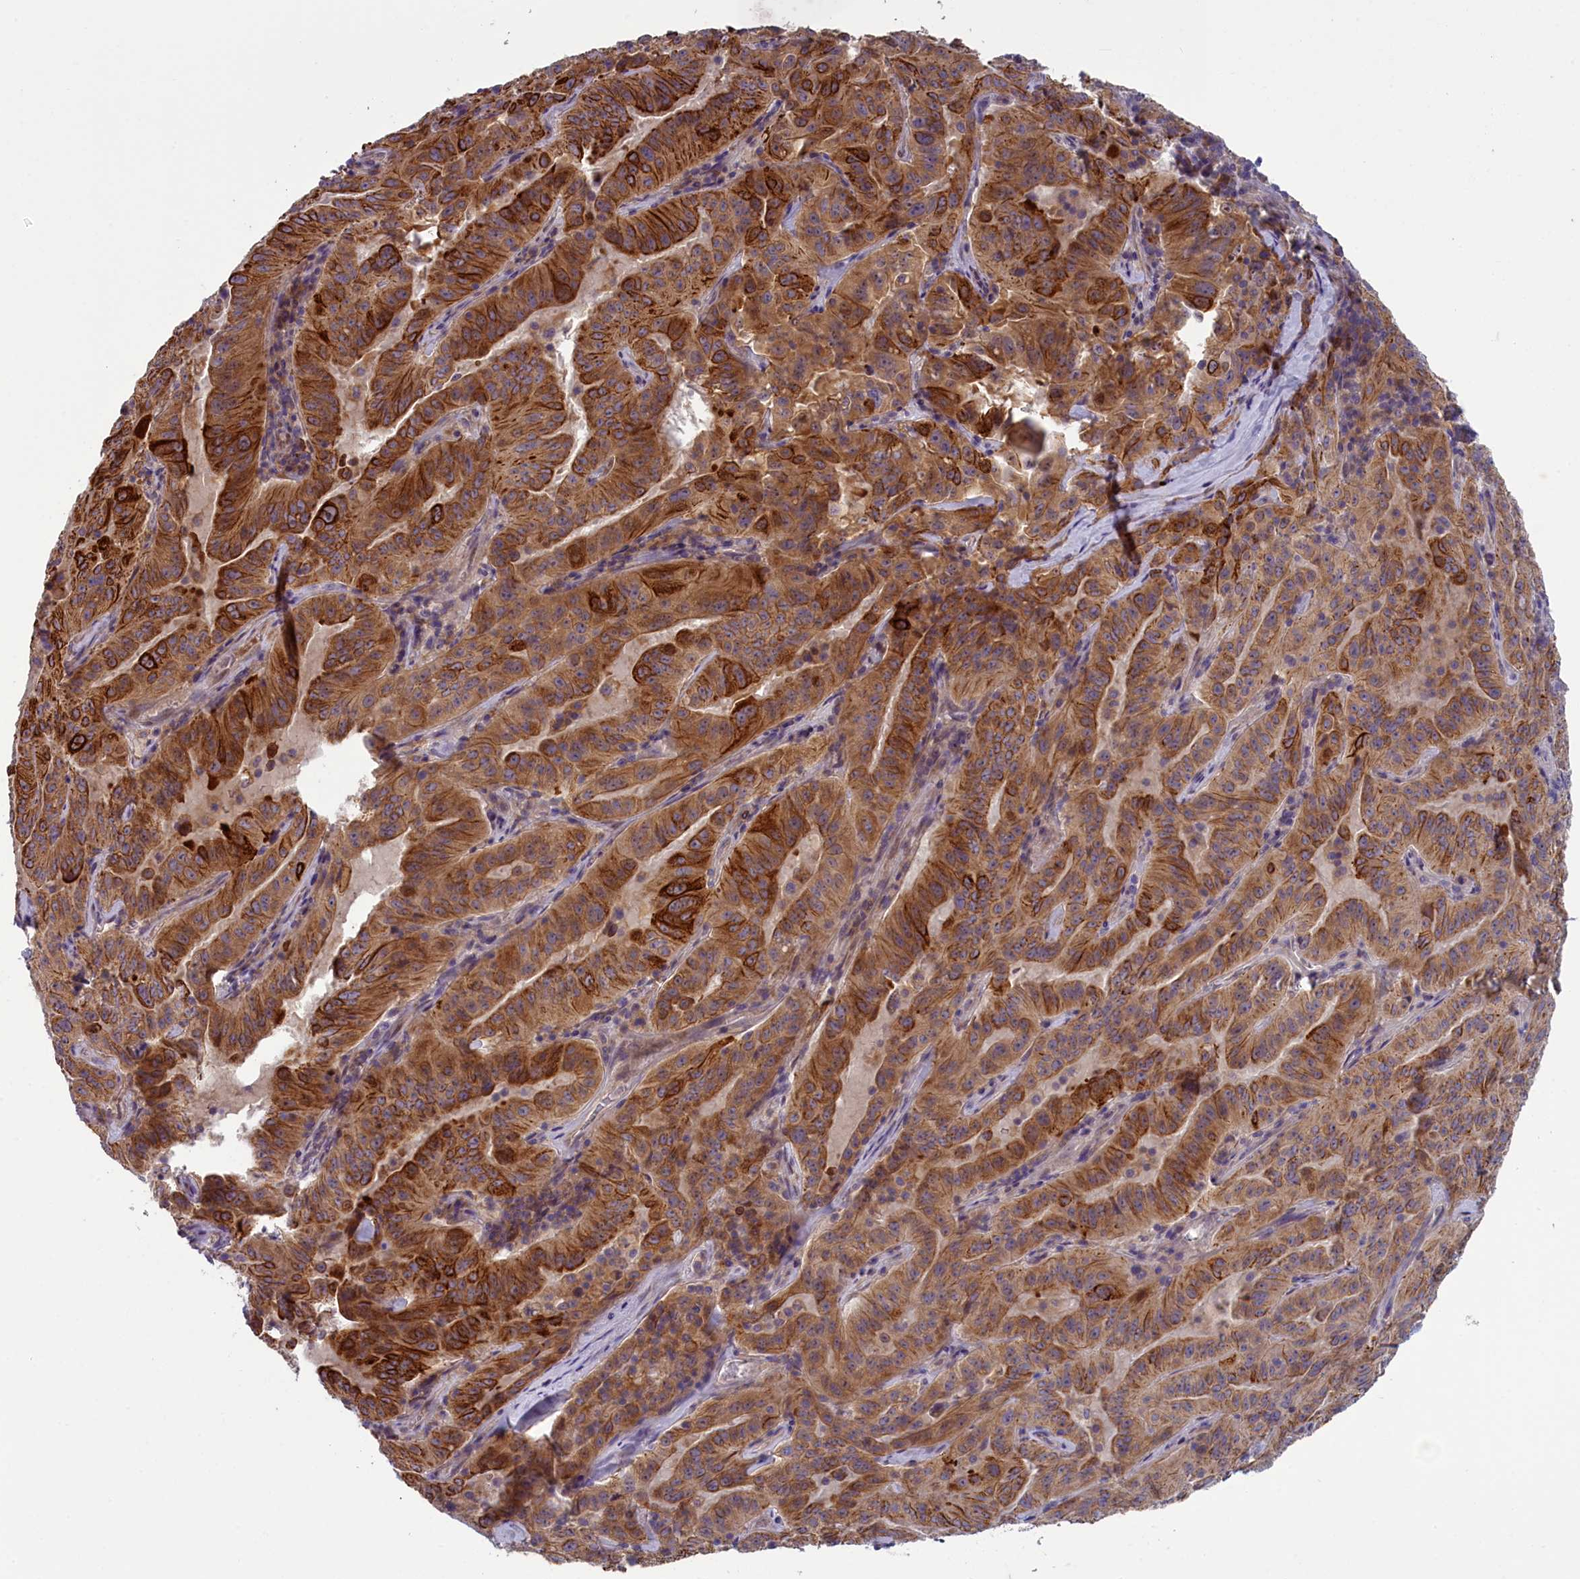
{"staining": {"intensity": "moderate", "quantity": ">75%", "location": "cytoplasmic/membranous"}, "tissue": "pancreatic cancer", "cell_type": "Tumor cells", "image_type": "cancer", "snomed": [{"axis": "morphology", "description": "Adenocarcinoma, NOS"}, {"axis": "topography", "description": "Pancreas"}], "caption": "A brown stain shows moderate cytoplasmic/membranous staining of a protein in human pancreatic adenocarcinoma tumor cells.", "gene": "ANKRD39", "patient": {"sex": "male", "age": 63}}